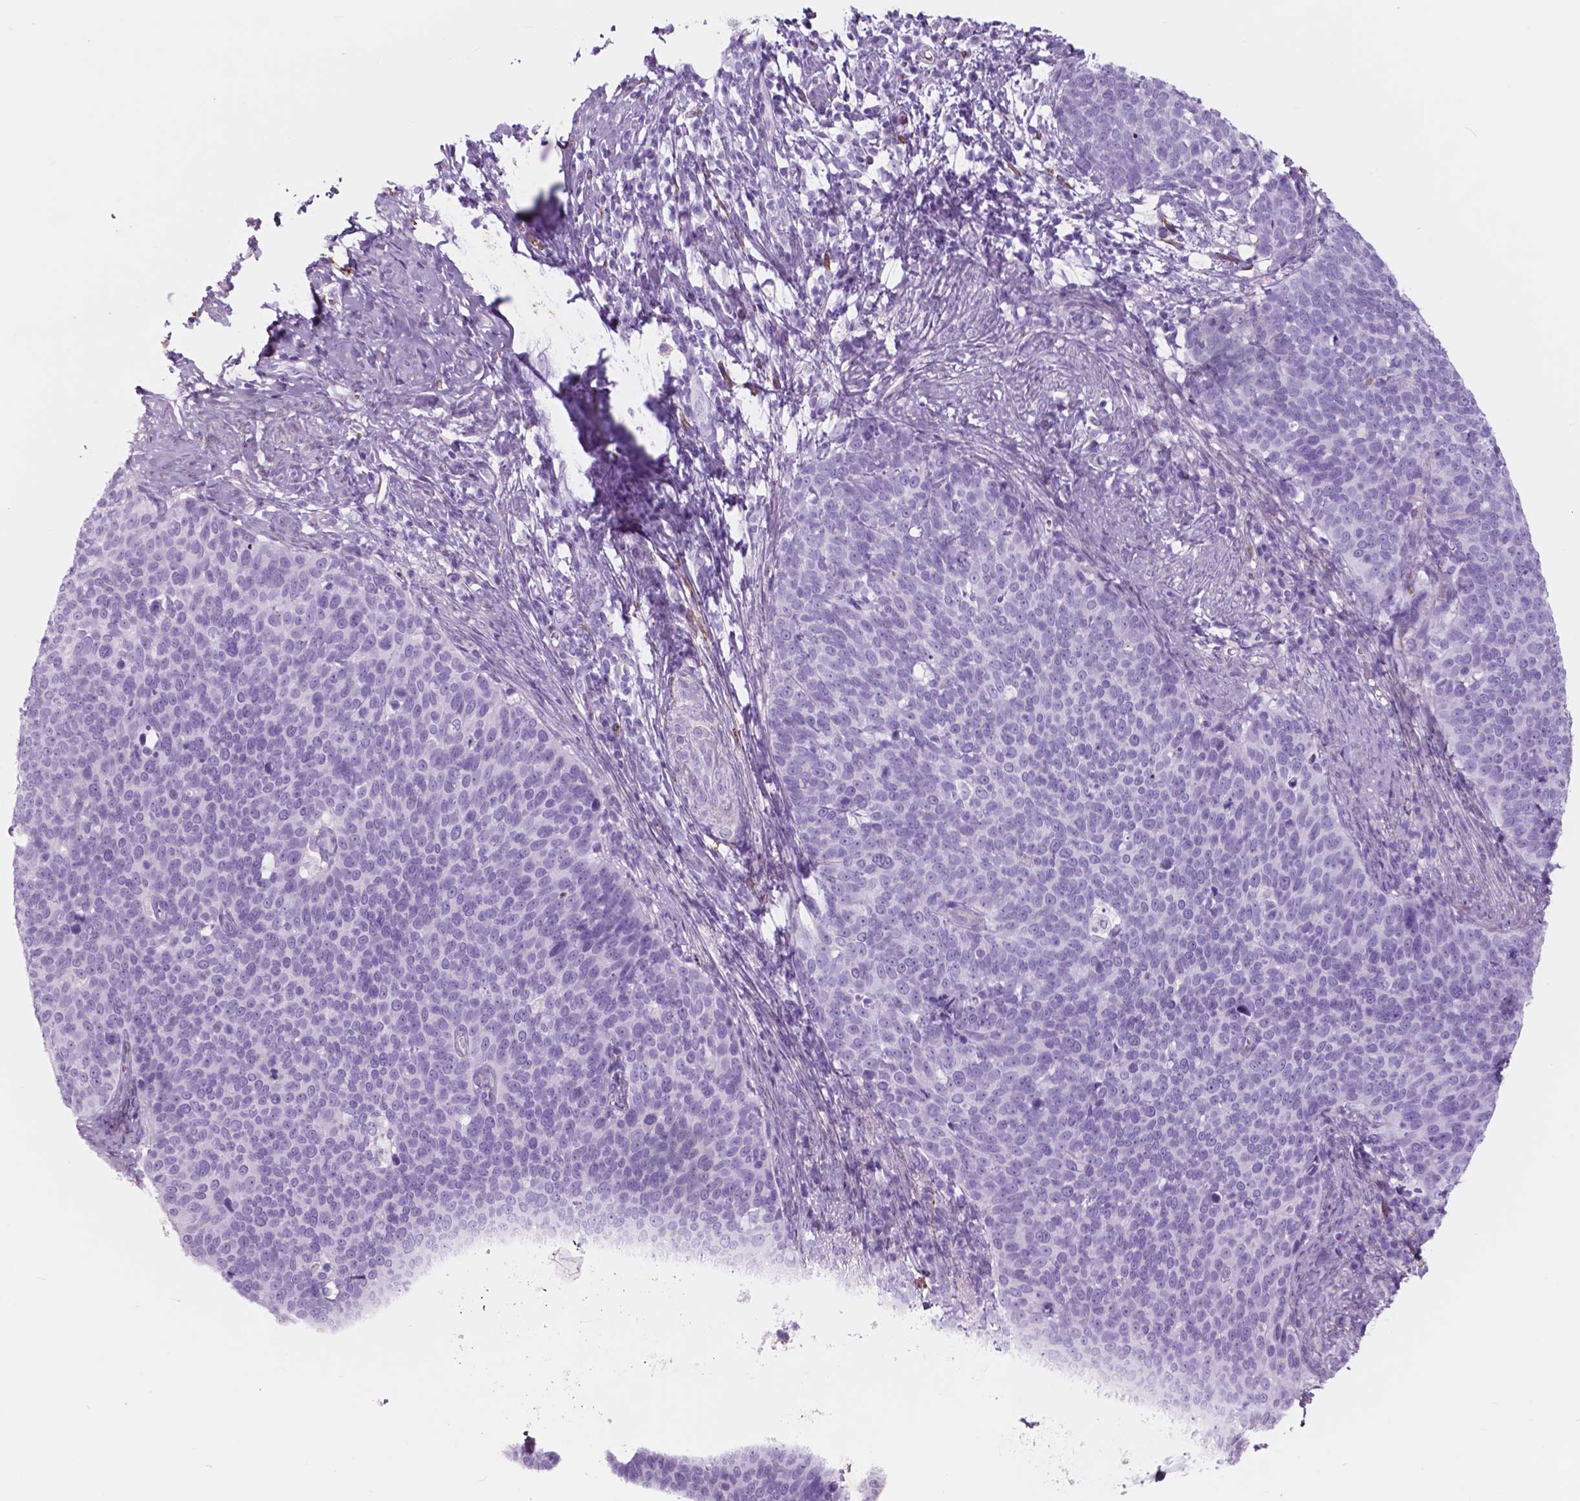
{"staining": {"intensity": "negative", "quantity": "none", "location": "none"}, "tissue": "cervical cancer", "cell_type": "Tumor cells", "image_type": "cancer", "snomed": [{"axis": "morphology", "description": "Normal tissue, NOS"}, {"axis": "morphology", "description": "Squamous cell carcinoma, NOS"}, {"axis": "topography", "description": "Cervix"}], "caption": "There is no significant positivity in tumor cells of cervical cancer (squamous cell carcinoma).", "gene": "FXYD2", "patient": {"sex": "female", "age": 39}}